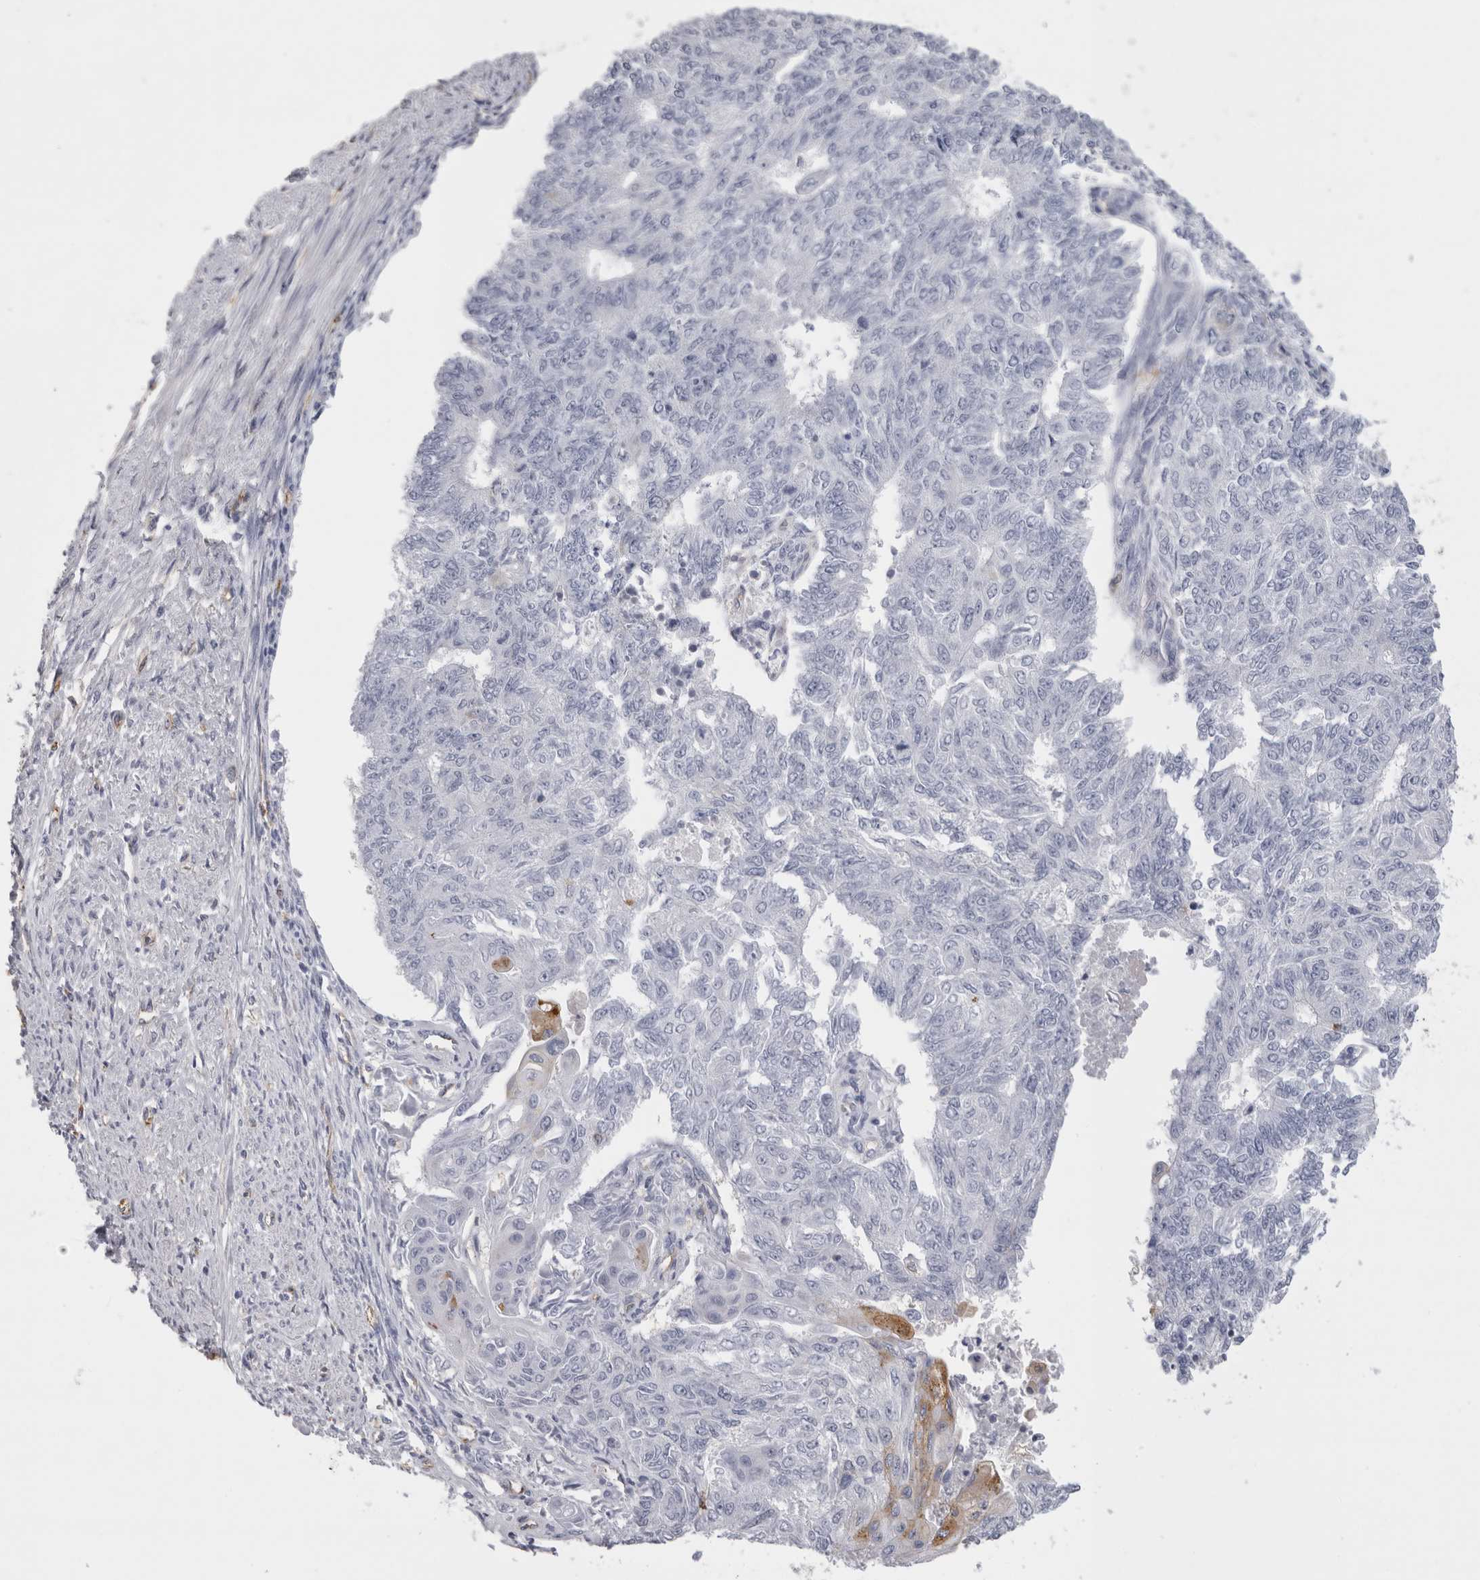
{"staining": {"intensity": "negative", "quantity": "none", "location": "none"}, "tissue": "endometrial cancer", "cell_type": "Tumor cells", "image_type": "cancer", "snomed": [{"axis": "morphology", "description": "Adenocarcinoma, NOS"}, {"axis": "topography", "description": "Endometrium"}], "caption": "The immunohistochemistry micrograph has no significant staining in tumor cells of endometrial cancer (adenocarcinoma) tissue.", "gene": "ATXN3", "patient": {"sex": "female", "age": 32}}